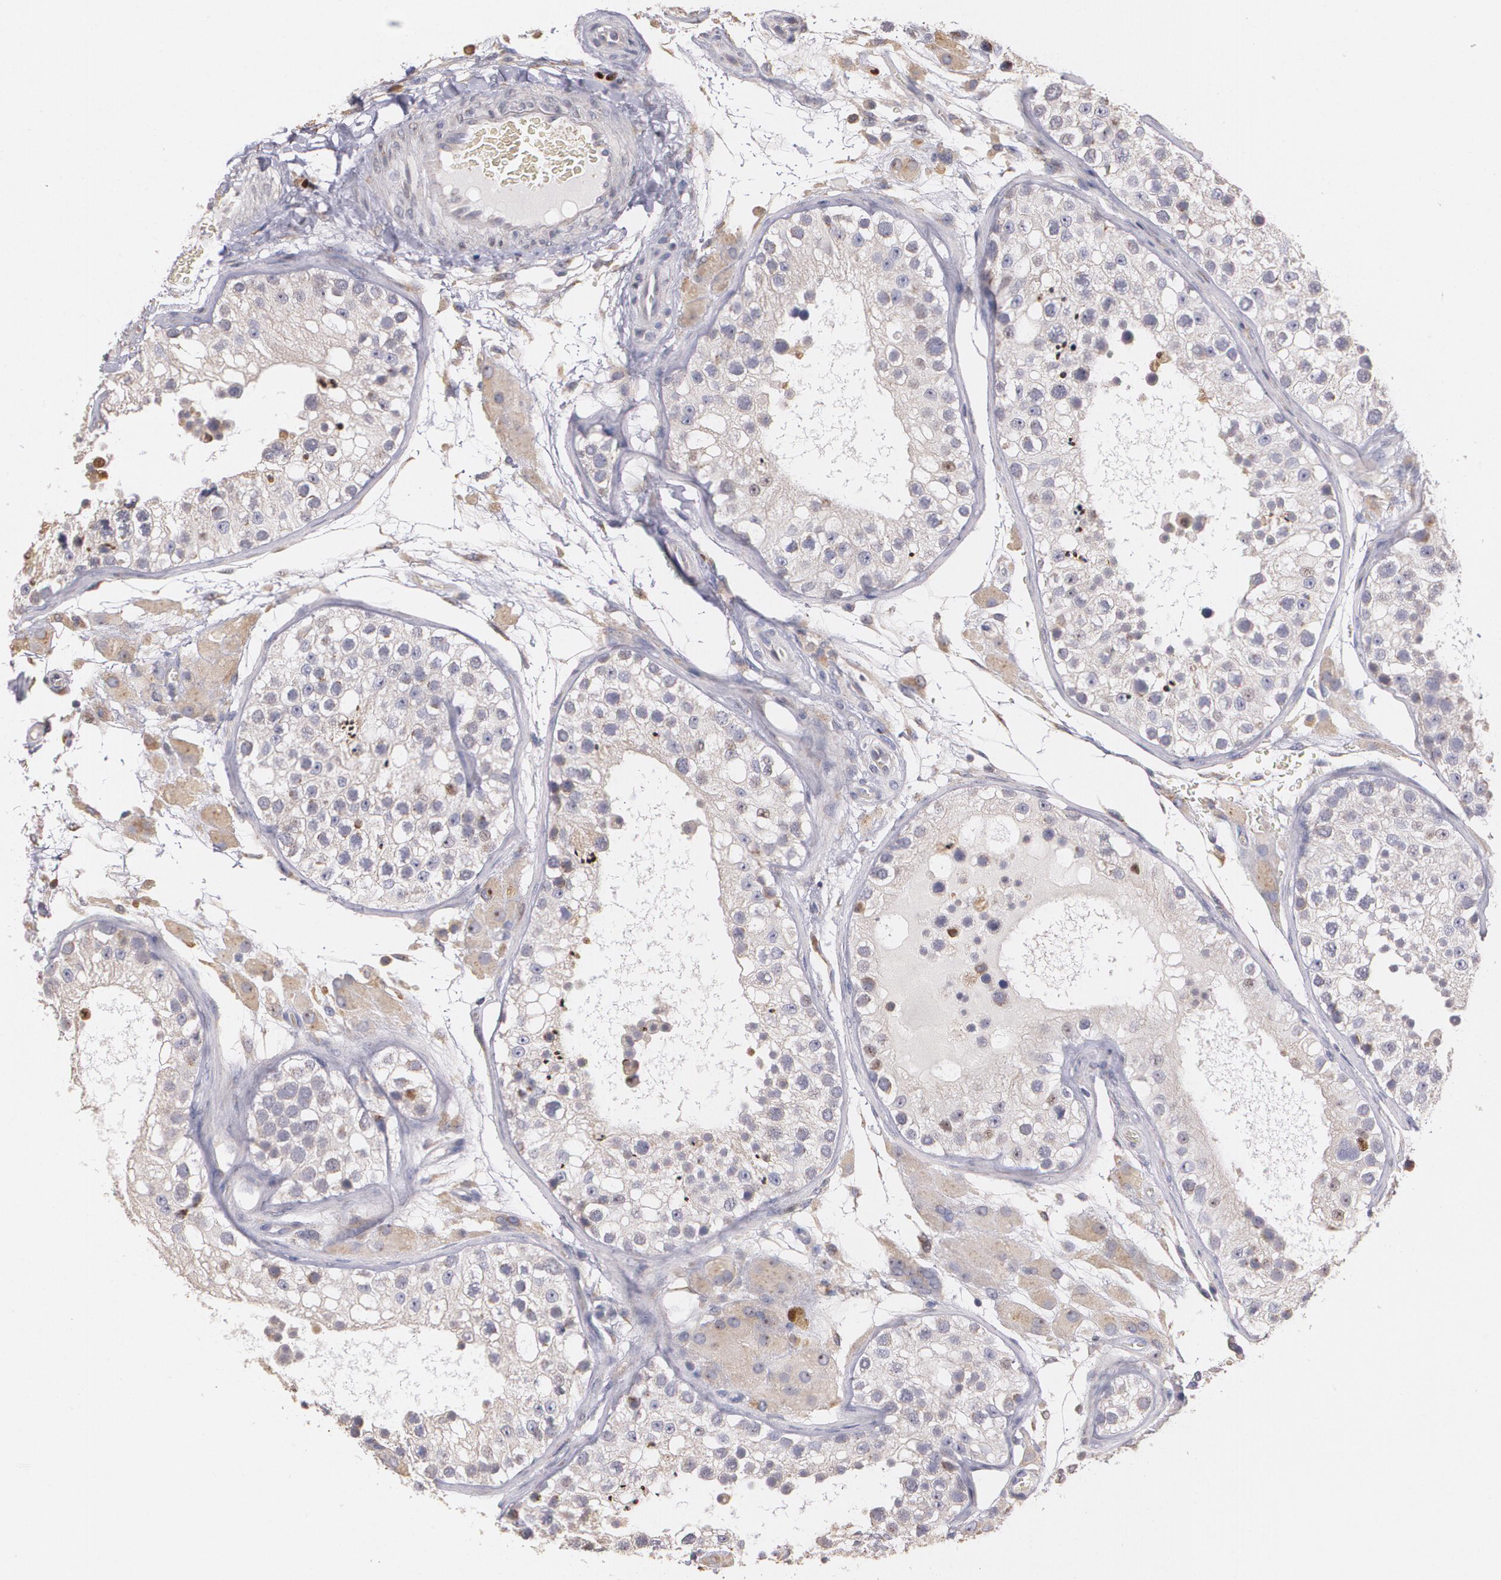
{"staining": {"intensity": "weak", "quantity": ">75%", "location": "cytoplasmic/membranous"}, "tissue": "testis", "cell_type": "Cells in seminiferous ducts", "image_type": "normal", "snomed": [{"axis": "morphology", "description": "Normal tissue, NOS"}, {"axis": "topography", "description": "Testis"}], "caption": "Weak cytoplasmic/membranous staining for a protein is appreciated in approximately >75% of cells in seminiferous ducts of normal testis using immunohistochemistry.", "gene": "ATF3", "patient": {"sex": "male", "age": 26}}